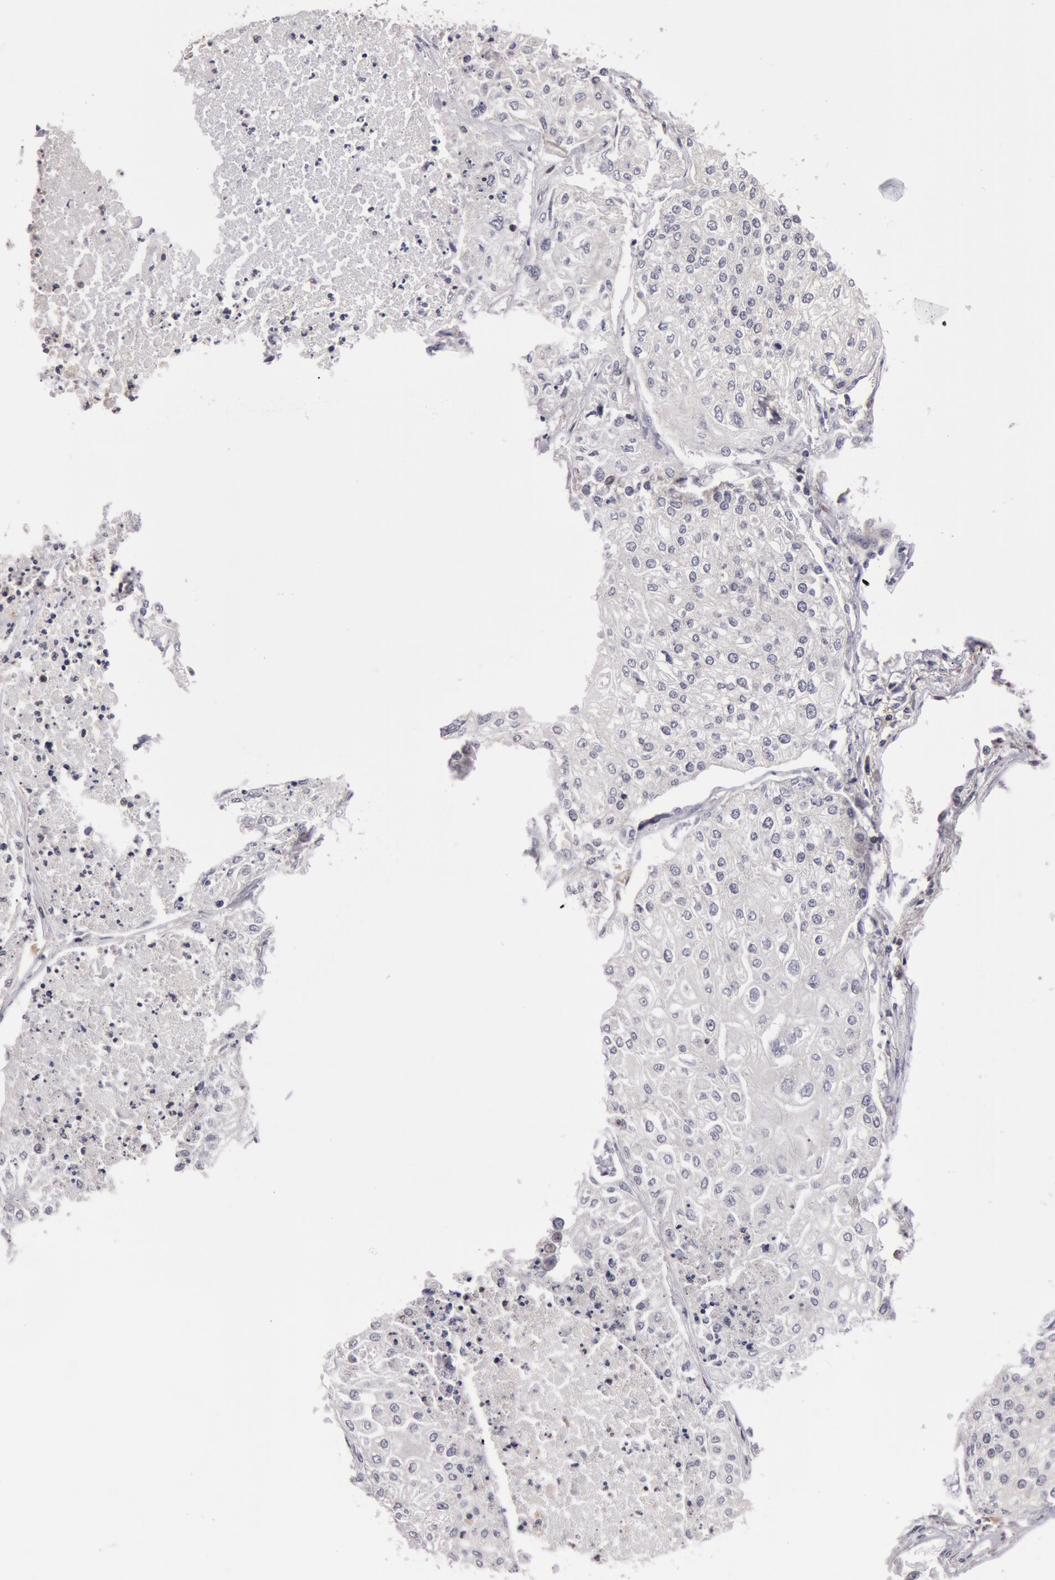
{"staining": {"intensity": "negative", "quantity": "none", "location": "none"}, "tissue": "lung cancer", "cell_type": "Tumor cells", "image_type": "cancer", "snomed": [{"axis": "morphology", "description": "Squamous cell carcinoma, NOS"}, {"axis": "topography", "description": "Lung"}], "caption": "Immunohistochemistry of lung cancer (squamous cell carcinoma) shows no staining in tumor cells.", "gene": "ZNF350", "patient": {"sex": "male", "age": 75}}